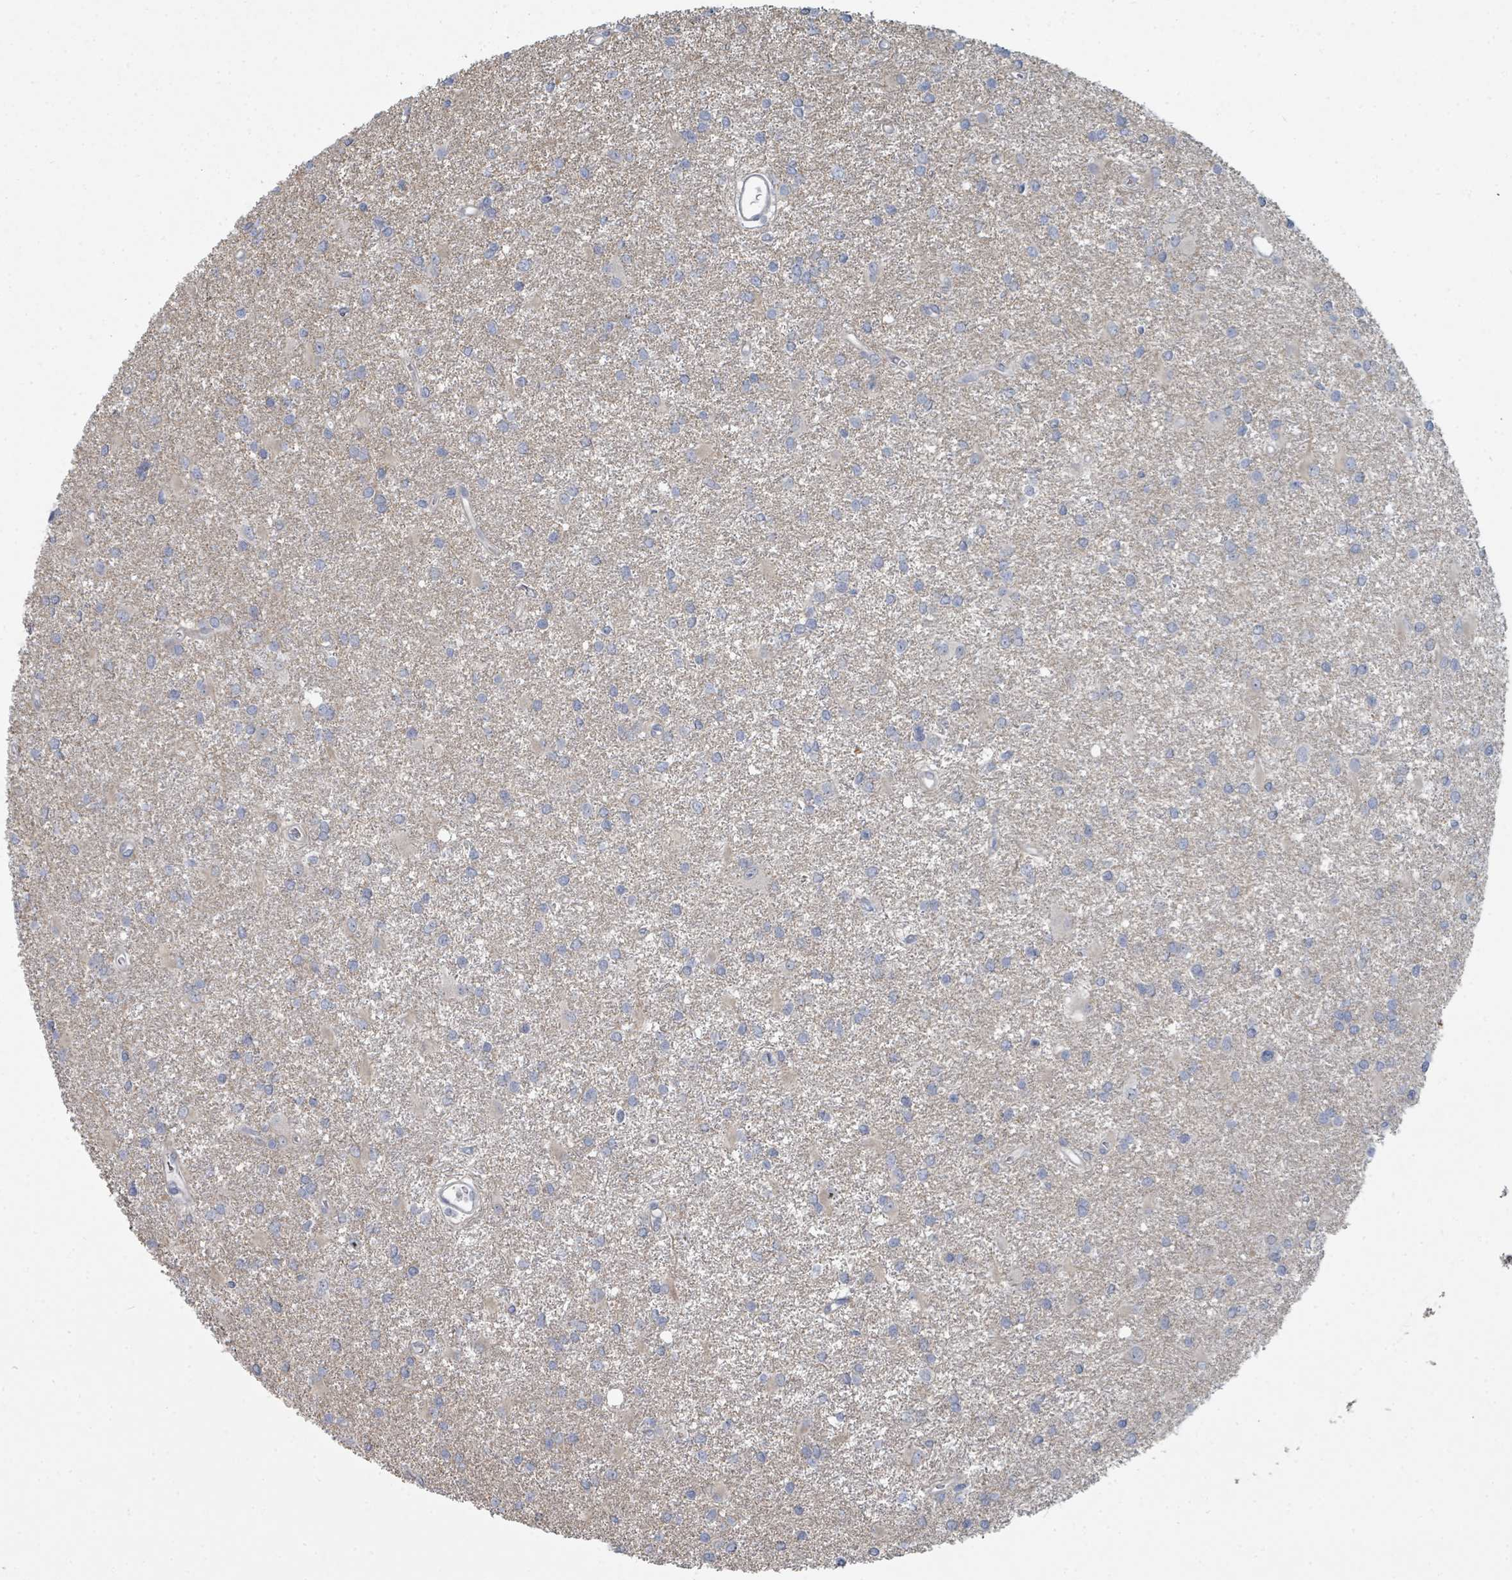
{"staining": {"intensity": "negative", "quantity": "none", "location": "none"}, "tissue": "glioma", "cell_type": "Tumor cells", "image_type": "cancer", "snomed": [{"axis": "morphology", "description": "Glioma, malignant, High grade"}, {"axis": "topography", "description": "Brain"}], "caption": "The immunohistochemistry (IHC) image has no significant expression in tumor cells of glioma tissue.", "gene": "SLC25A45", "patient": {"sex": "female", "age": 50}}